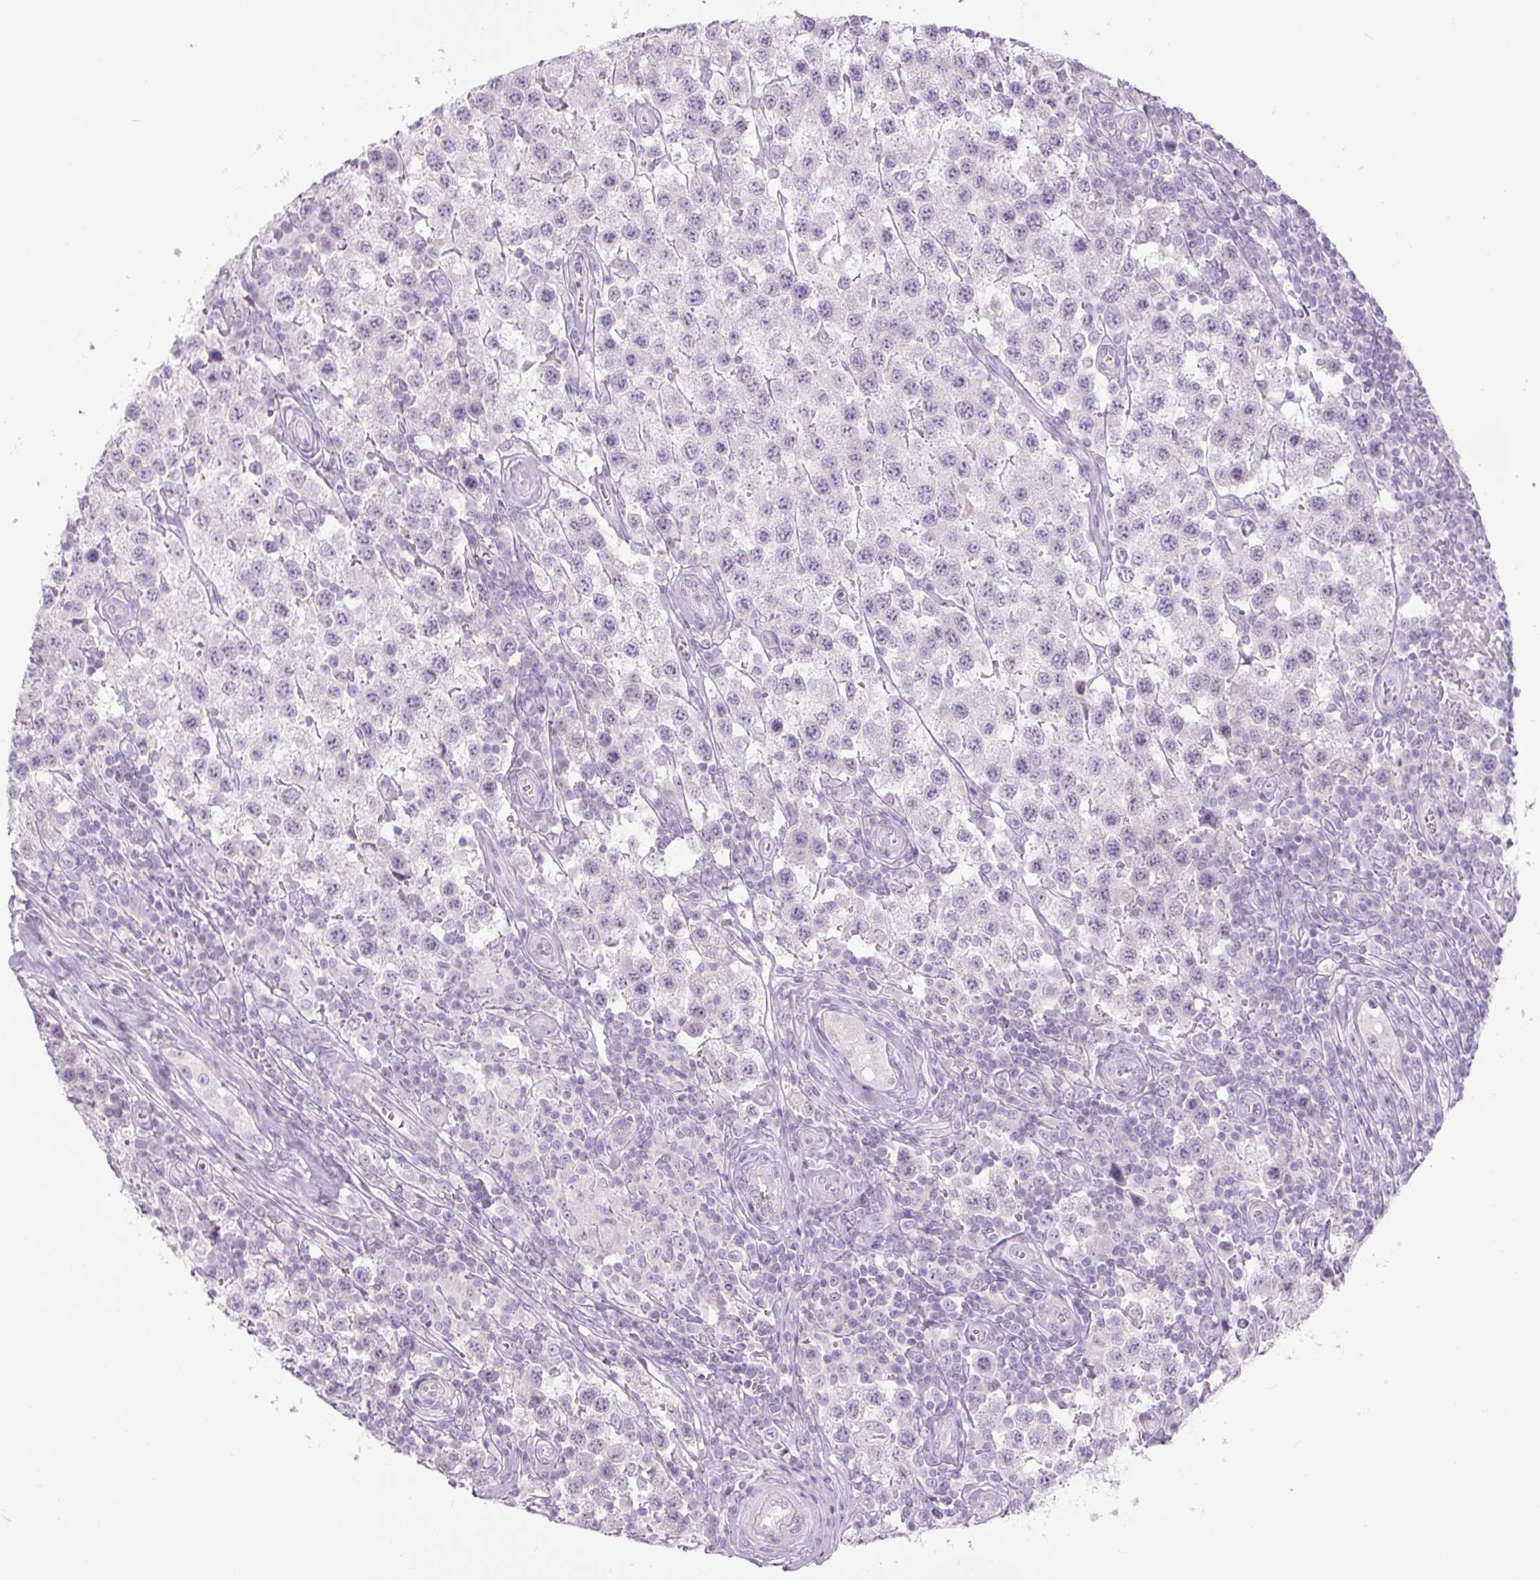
{"staining": {"intensity": "negative", "quantity": "none", "location": "none"}, "tissue": "testis cancer", "cell_type": "Tumor cells", "image_type": "cancer", "snomed": [{"axis": "morphology", "description": "Seminoma, NOS"}, {"axis": "topography", "description": "Testis"}], "caption": "Testis cancer (seminoma) was stained to show a protein in brown. There is no significant staining in tumor cells.", "gene": "COL9A2", "patient": {"sex": "male", "age": 34}}